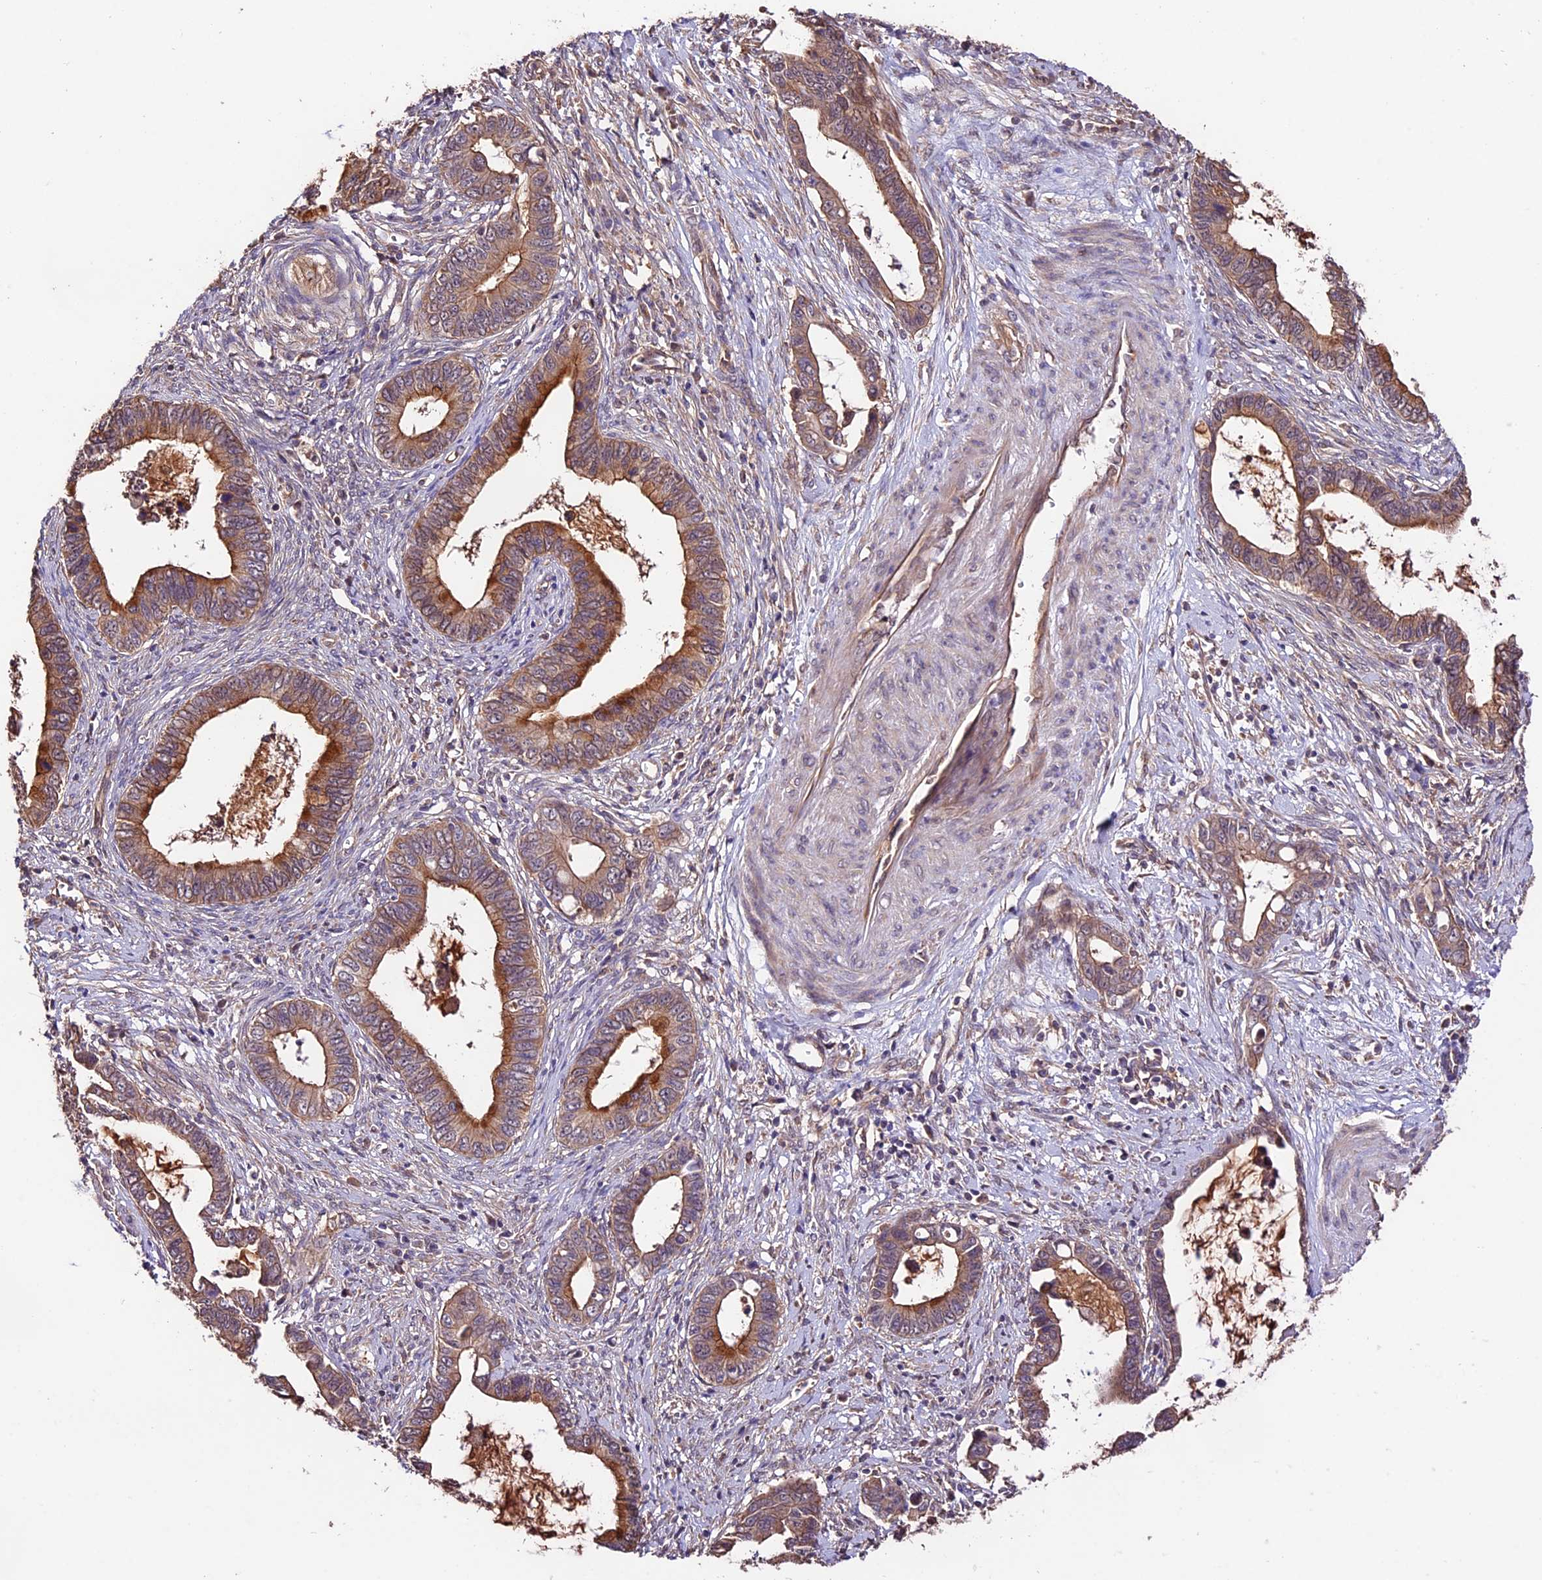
{"staining": {"intensity": "strong", "quantity": ">75%", "location": "cytoplasmic/membranous"}, "tissue": "cervical cancer", "cell_type": "Tumor cells", "image_type": "cancer", "snomed": [{"axis": "morphology", "description": "Adenocarcinoma, NOS"}, {"axis": "topography", "description": "Cervix"}], "caption": "Human adenocarcinoma (cervical) stained for a protein (brown) shows strong cytoplasmic/membranous positive staining in approximately >75% of tumor cells.", "gene": "CES3", "patient": {"sex": "female", "age": 44}}